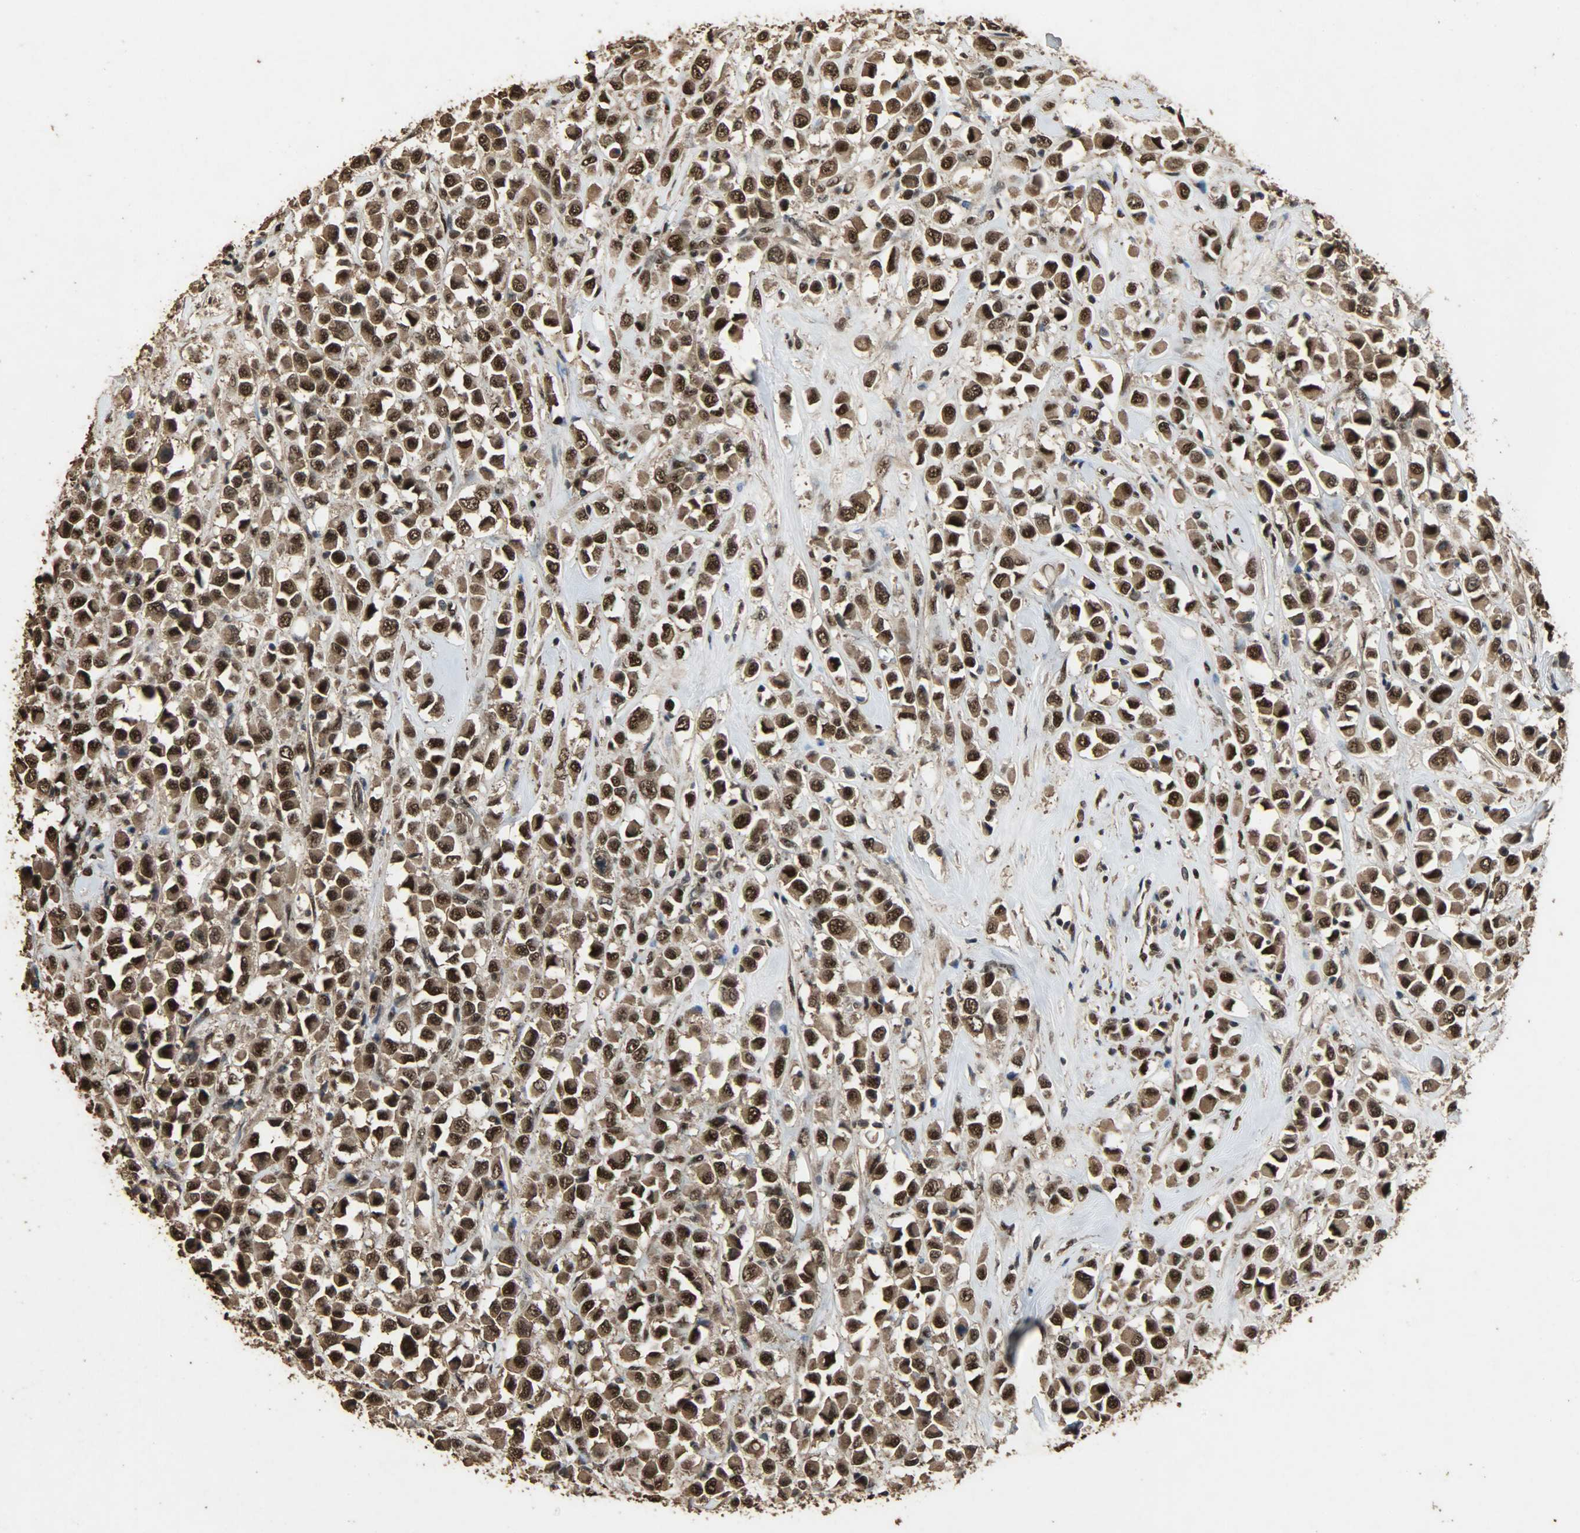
{"staining": {"intensity": "strong", "quantity": ">75%", "location": "cytoplasmic/membranous,nuclear"}, "tissue": "breast cancer", "cell_type": "Tumor cells", "image_type": "cancer", "snomed": [{"axis": "morphology", "description": "Duct carcinoma"}, {"axis": "topography", "description": "Breast"}], "caption": "Strong cytoplasmic/membranous and nuclear expression for a protein is seen in about >75% of tumor cells of breast cancer (intraductal carcinoma) using immunohistochemistry (IHC).", "gene": "CCNT2", "patient": {"sex": "female", "age": 61}}